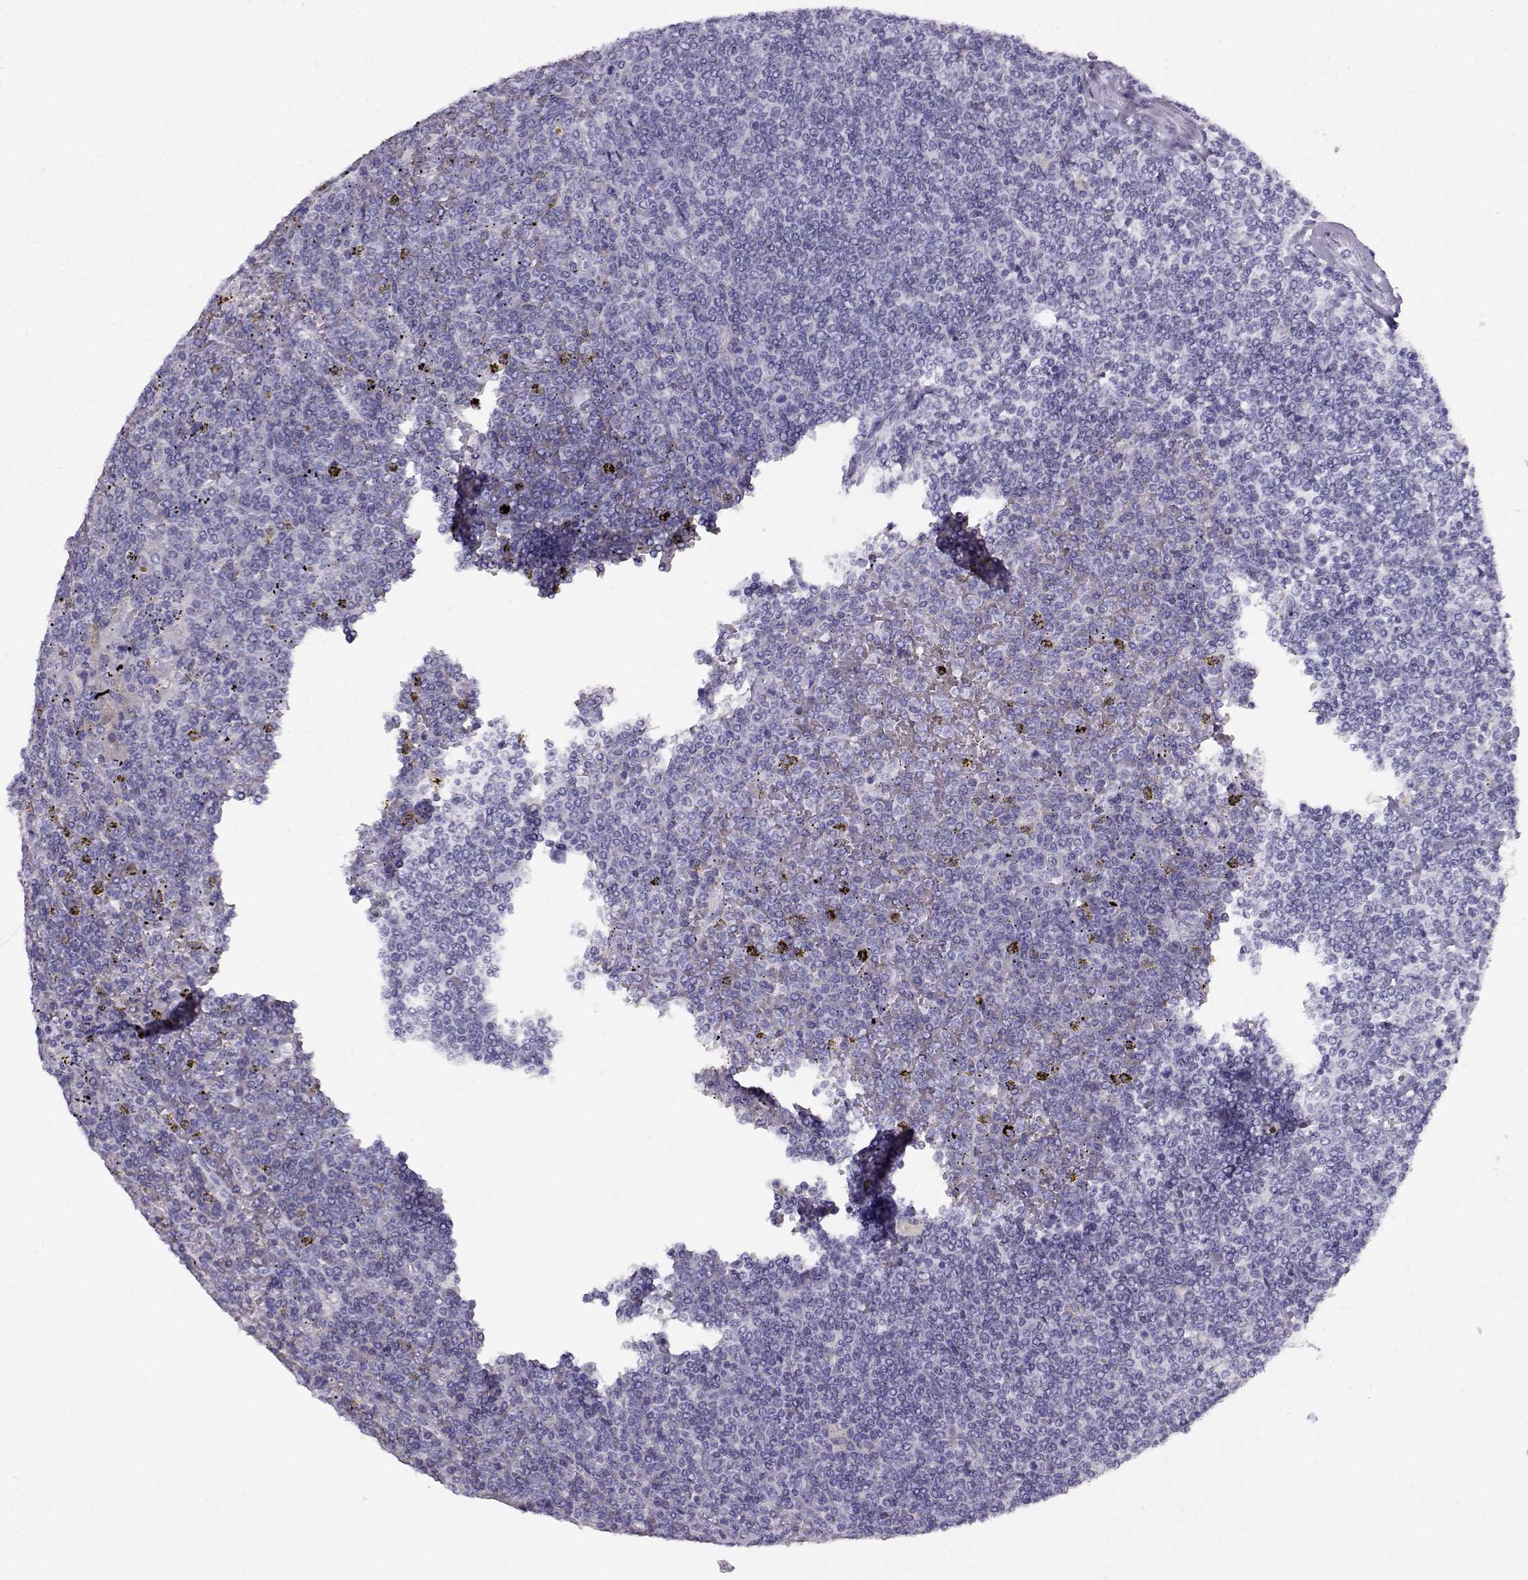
{"staining": {"intensity": "negative", "quantity": "none", "location": "none"}, "tissue": "lymphoma", "cell_type": "Tumor cells", "image_type": "cancer", "snomed": [{"axis": "morphology", "description": "Malignant lymphoma, non-Hodgkin's type, Low grade"}, {"axis": "topography", "description": "Spleen"}], "caption": "Human lymphoma stained for a protein using IHC displays no expression in tumor cells.", "gene": "ACTN2", "patient": {"sex": "female", "age": 19}}